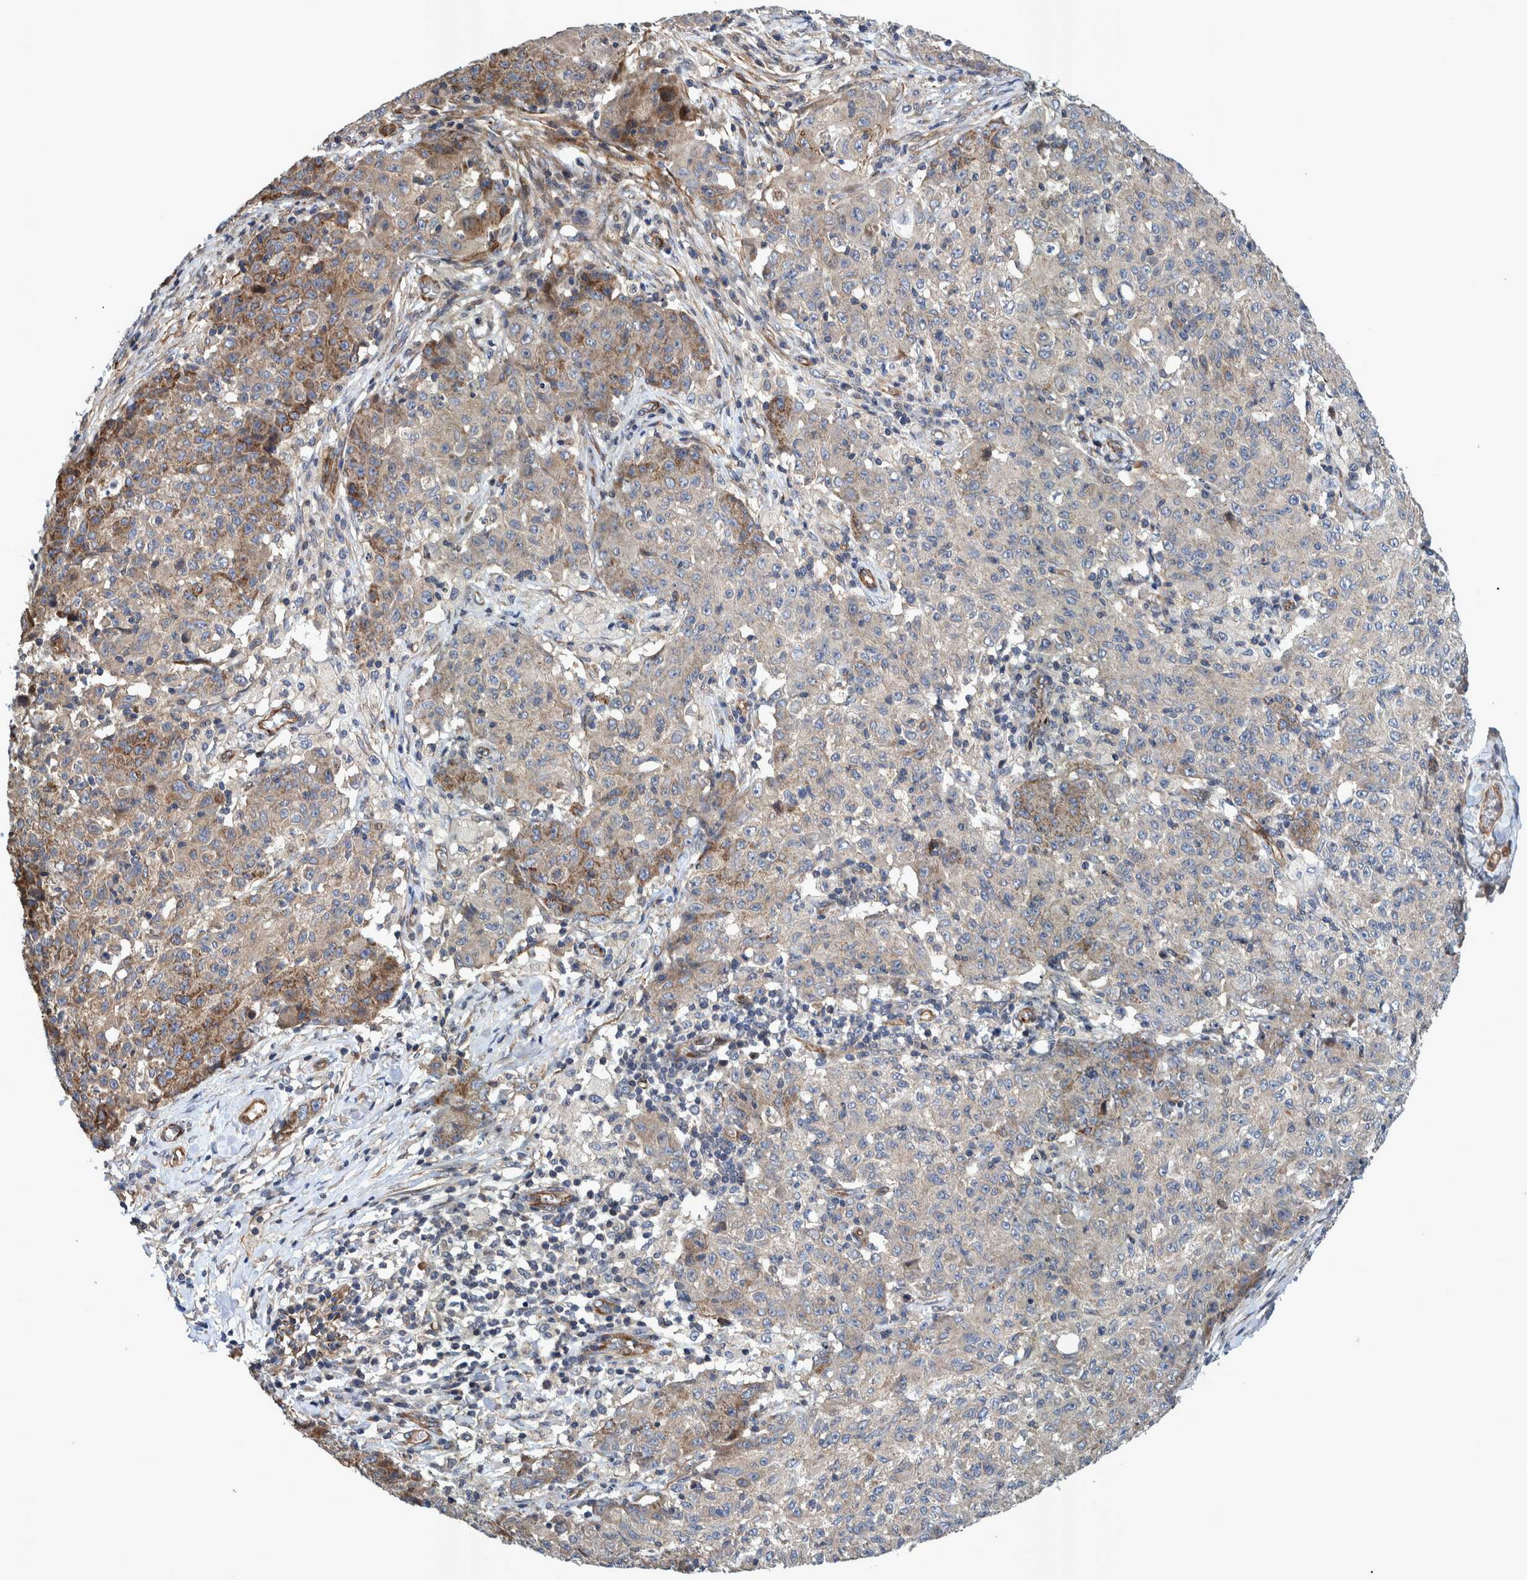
{"staining": {"intensity": "weak", "quantity": ">75%", "location": "cytoplasmic/membranous"}, "tissue": "ovarian cancer", "cell_type": "Tumor cells", "image_type": "cancer", "snomed": [{"axis": "morphology", "description": "Carcinoma, endometroid"}, {"axis": "topography", "description": "Ovary"}], "caption": "Weak cytoplasmic/membranous staining for a protein is present in about >75% of tumor cells of endometroid carcinoma (ovarian) using immunohistochemistry.", "gene": "GRPEL2", "patient": {"sex": "female", "age": 42}}